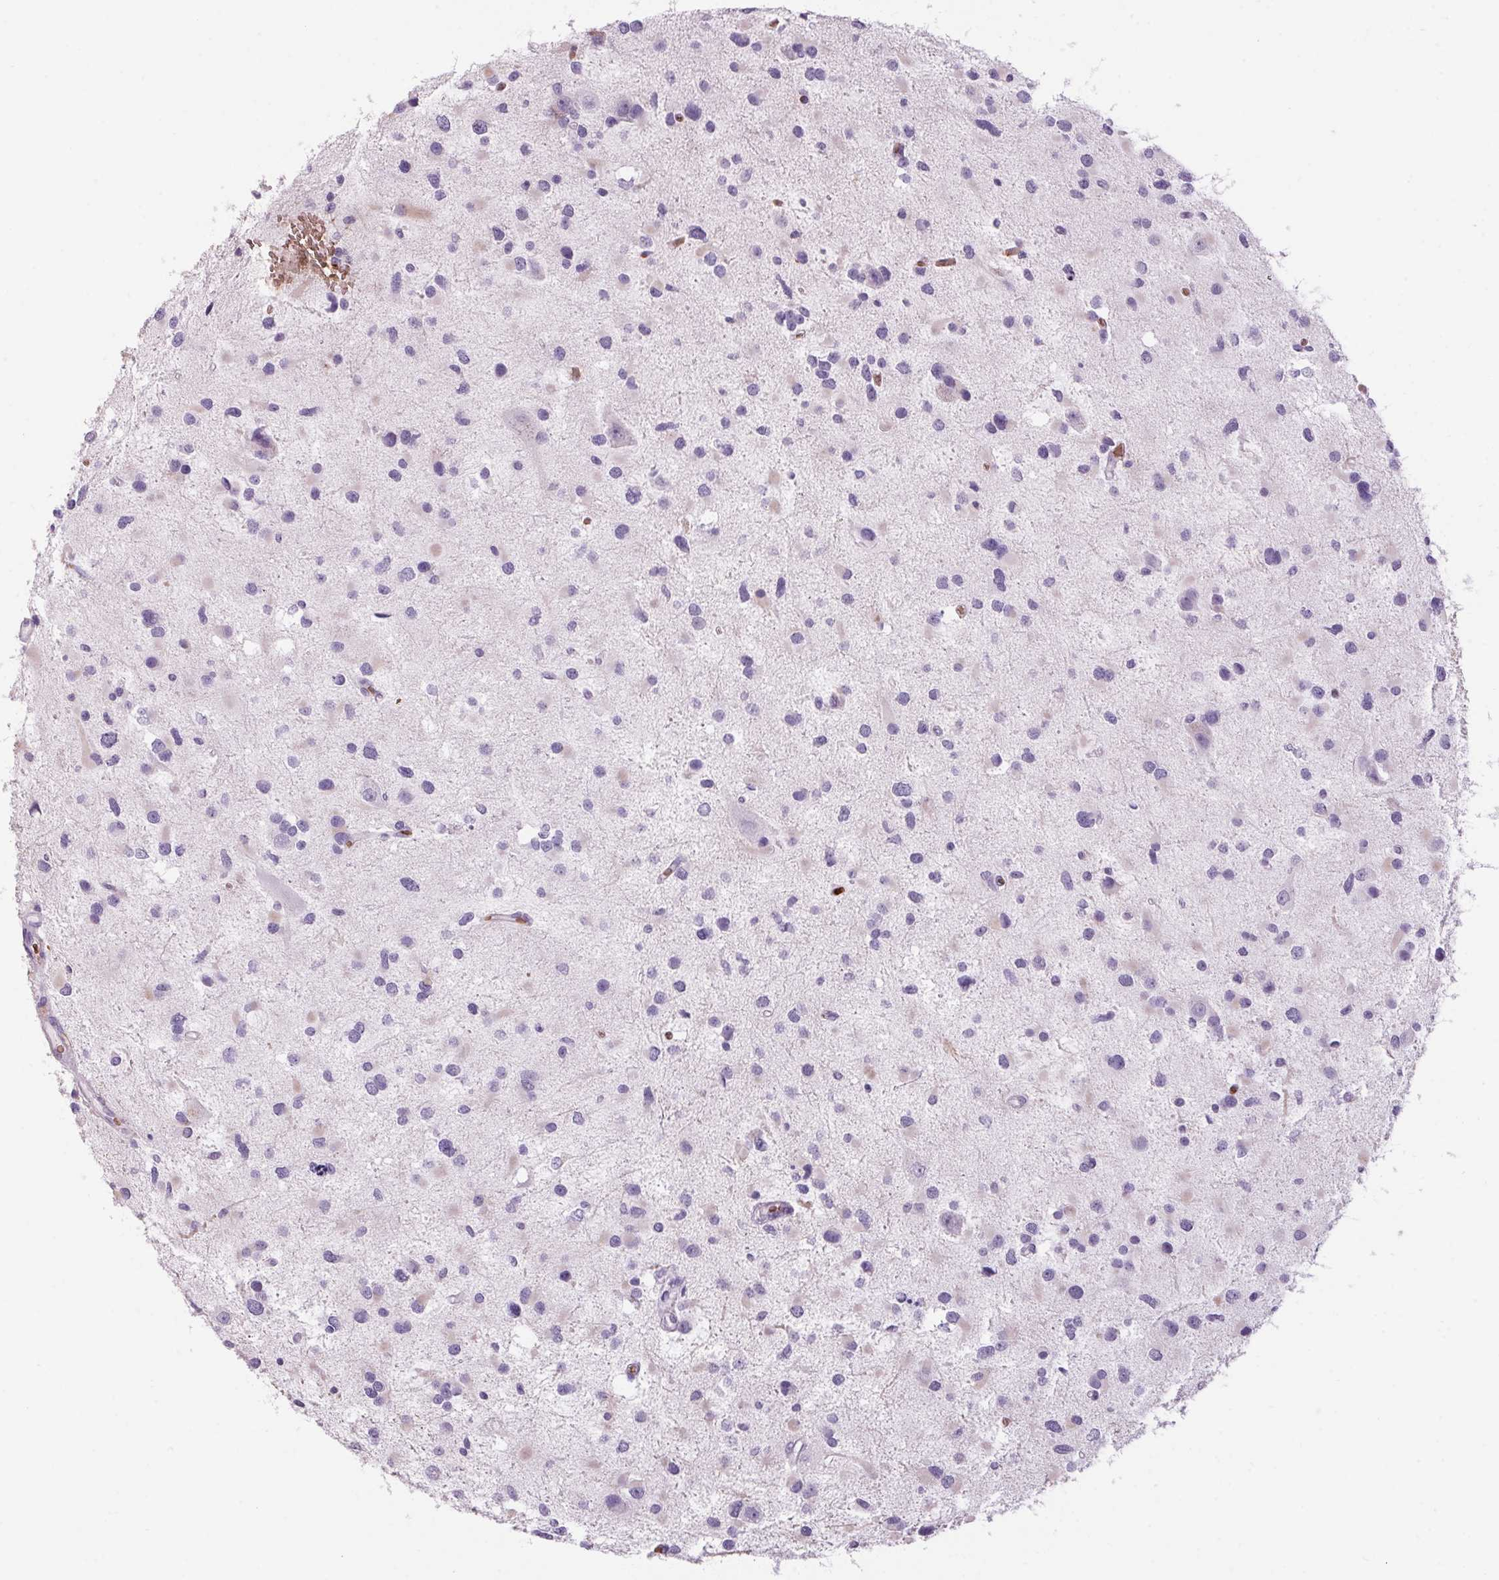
{"staining": {"intensity": "negative", "quantity": "none", "location": "none"}, "tissue": "glioma", "cell_type": "Tumor cells", "image_type": "cancer", "snomed": [{"axis": "morphology", "description": "Glioma, malignant, Low grade"}, {"axis": "topography", "description": "Brain"}], "caption": "Low-grade glioma (malignant) was stained to show a protein in brown. There is no significant staining in tumor cells.", "gene": "HBQ1", "patient": {"sex": "female", "age": 32}}